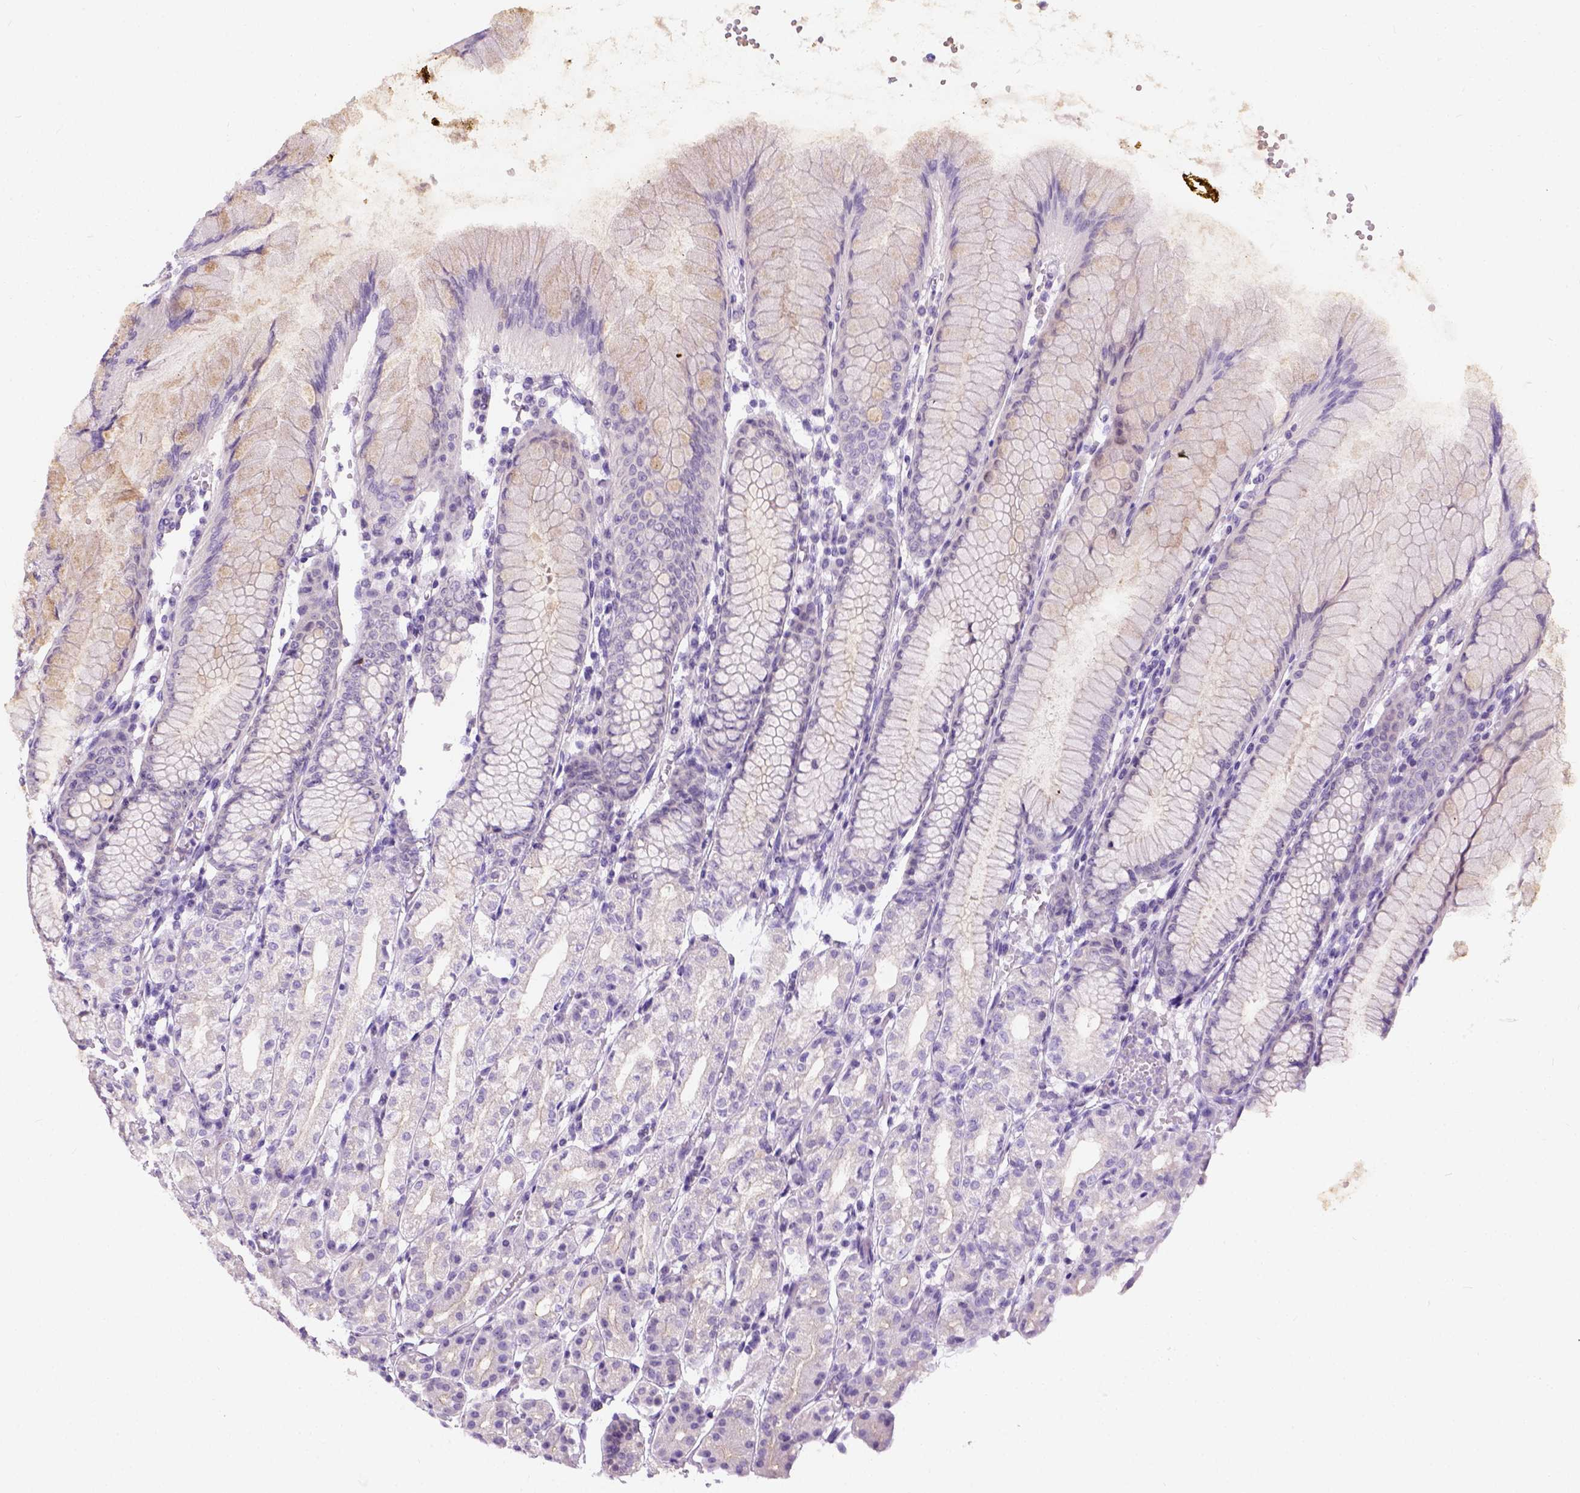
{"staining": {"intensity": "negative", "quantity": "none", "location": "none"}, "tissue": "stomach", "cell_type": "Glandular cells", "image_type": "normal", "snomed": [{"axis": "morphology", "description": "Normal tissue, NOS"}, {"axis": "topography", "description": "Stomach"}], "caption": "DAB immunohistochemical staining of normal stomach exhibits no significant staining in glandular cells. (DAB (3,3'-diaminobenzidine) IHC visualized using brightfield microscopy, high magnification).", "gene": "C20orf144", "patient": {"sex": "female", "age": 57}}